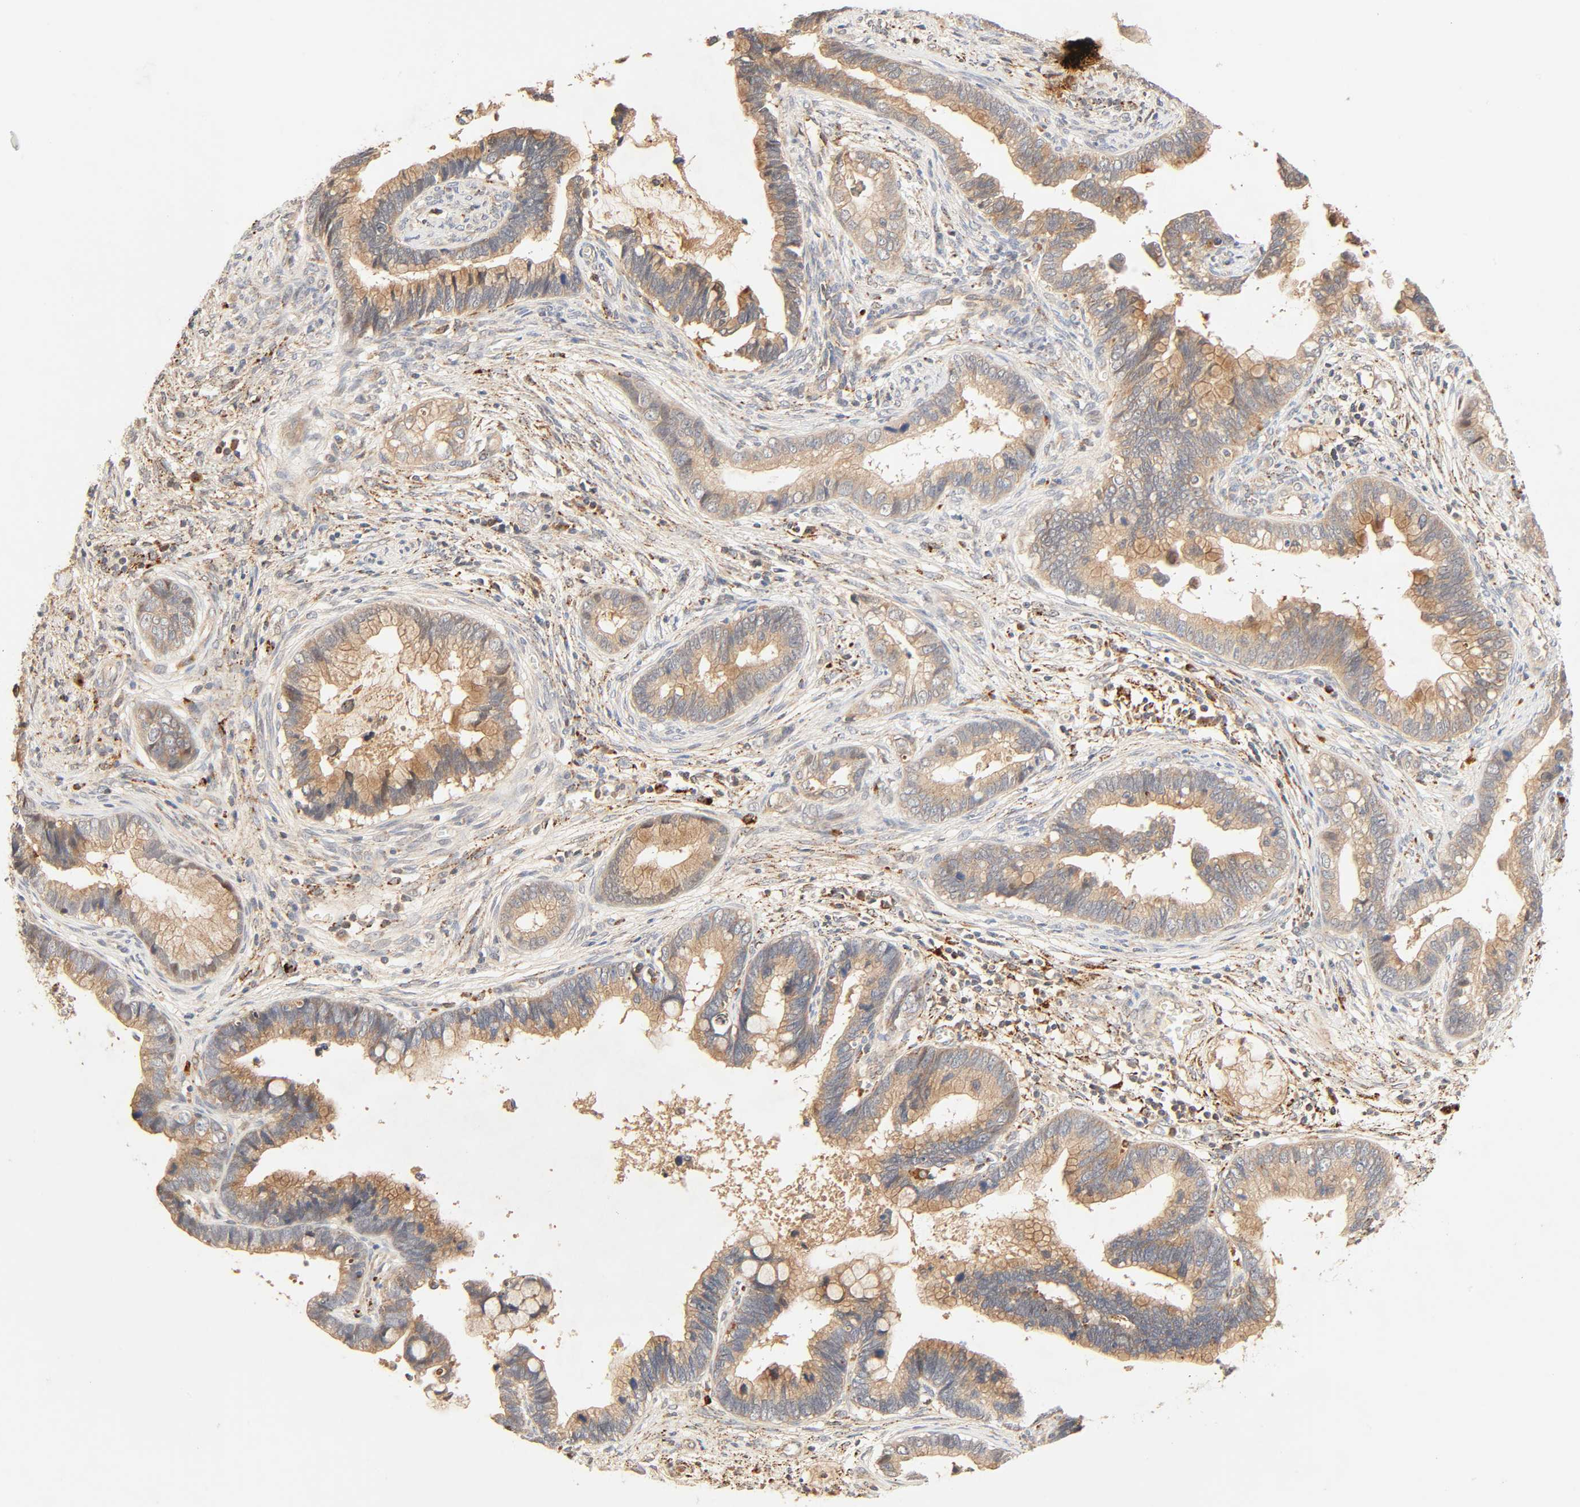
{"staining": {"intensity": "moderate", "quantity": ">75%", "location": "cytoplasmic/membranous"}, "tissue": "cervical cancer", "cell_type": "Tumor cells", "image_type": "cancer", "snomed": [{"axis": "morphology", "description": "Adenocarcinoma, NOS"}, {"axis": "topography", "description": "Cervix"}], "caption": "This is a histology image of immunohistochemistry (IHC) staining of cervical adenocarcinoma, which shows moderate positivity in the cytoplasmic/membranous of tumor cells.", "gene": "MAPK6", "patient": {"sex": "female", "age": 44}}